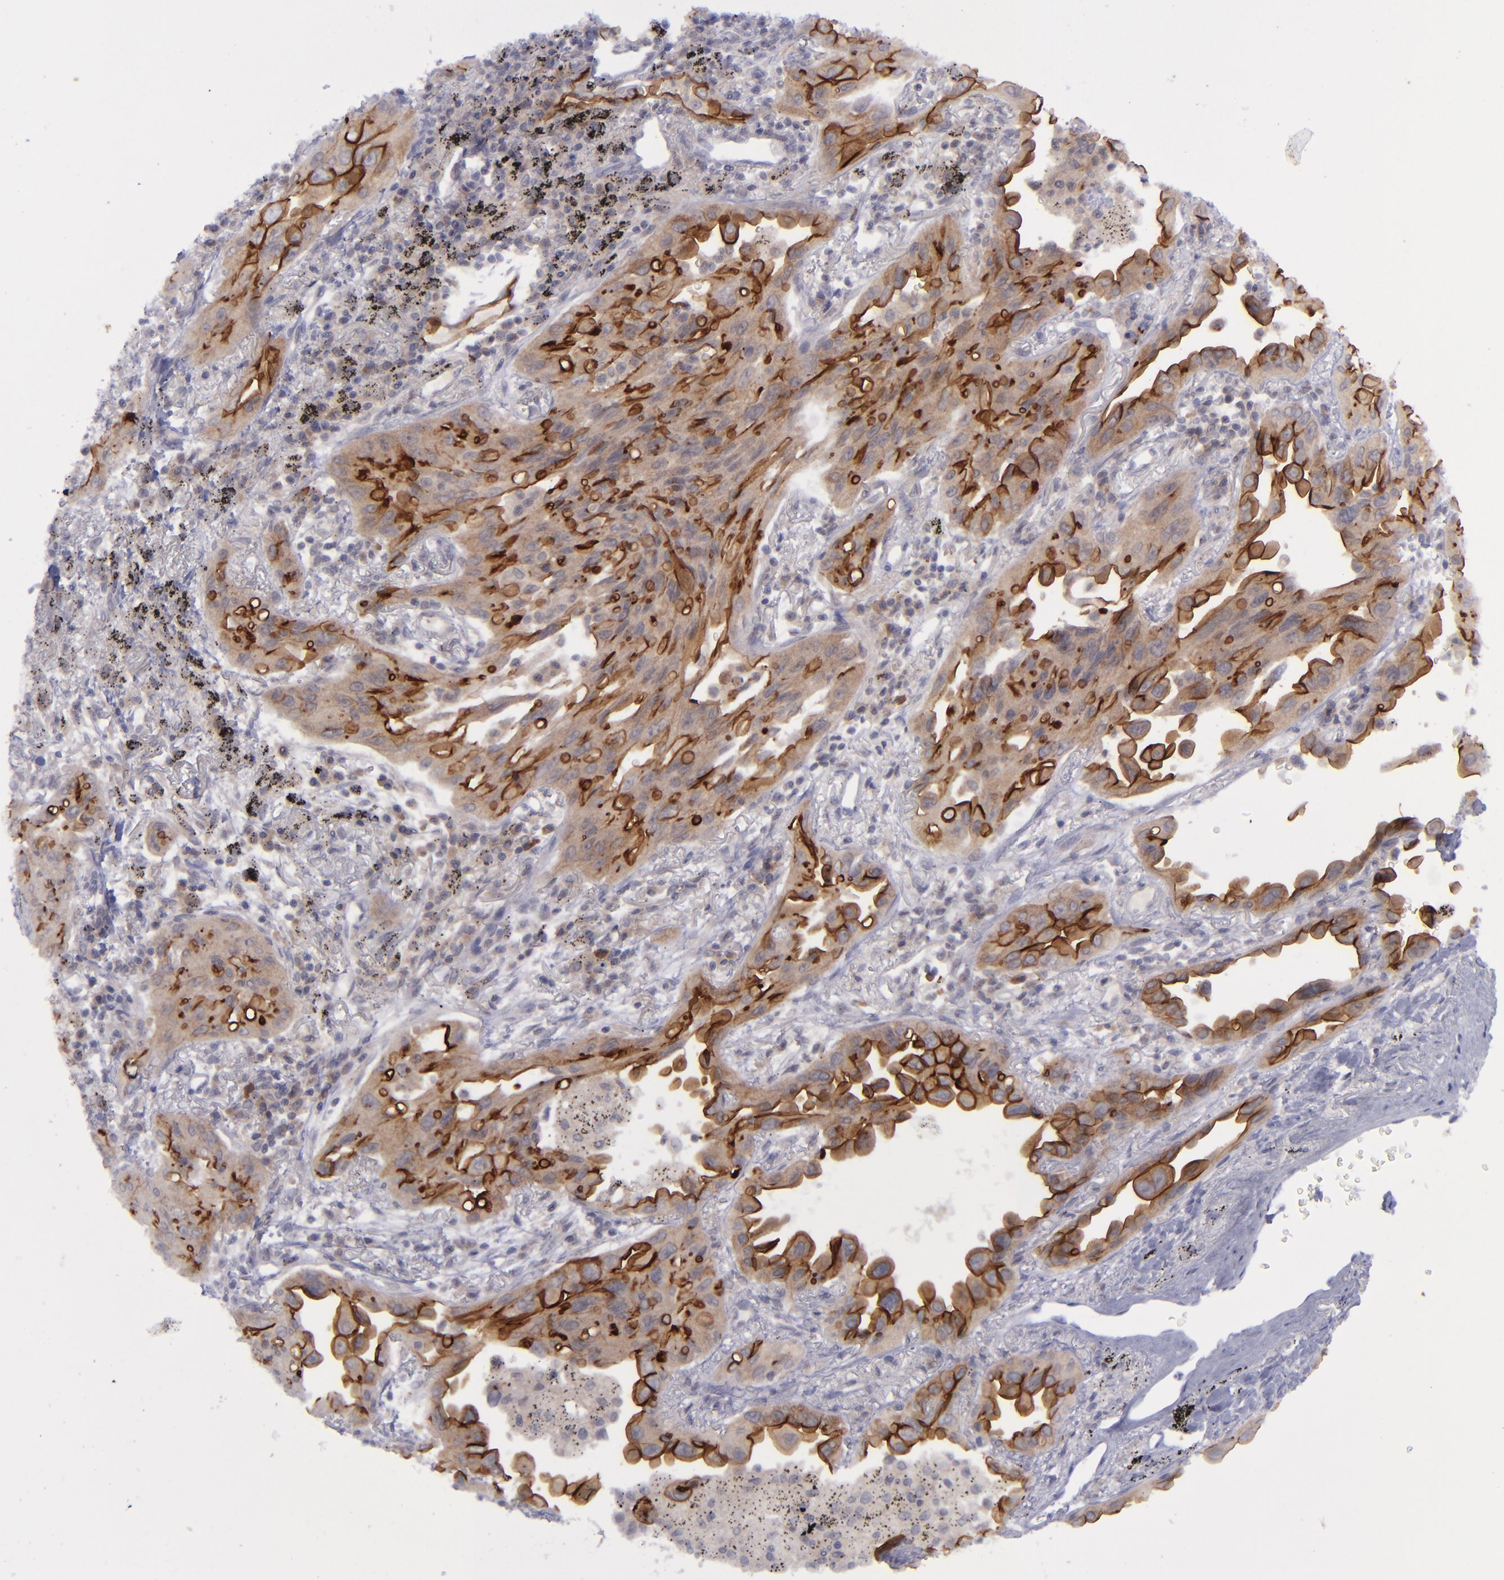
{"staining": {"intensity": "moderate", "quantity": ">75%", "location": "cytoplasmic/membranous"}, "tissue": "lung cancer", "cell_type": "Tumor cells", "image_type": "cancer", "snomed": [{"axis": "morphology", "description": "Adenocarcinoma, NOS"}, {"axis": "topography", "description": "Lung"}], "caption": "This micrograph demonstrates lung cancer (adenocarcinoma) stained with IHC to label a protein in brown. The cytoplasmic/membranous of tumor cells show moderate positivity for the protein. Nuclei are counter-stained blue.", "gene": "EVPL", "patient": {"sex": "male", "age": 68}}